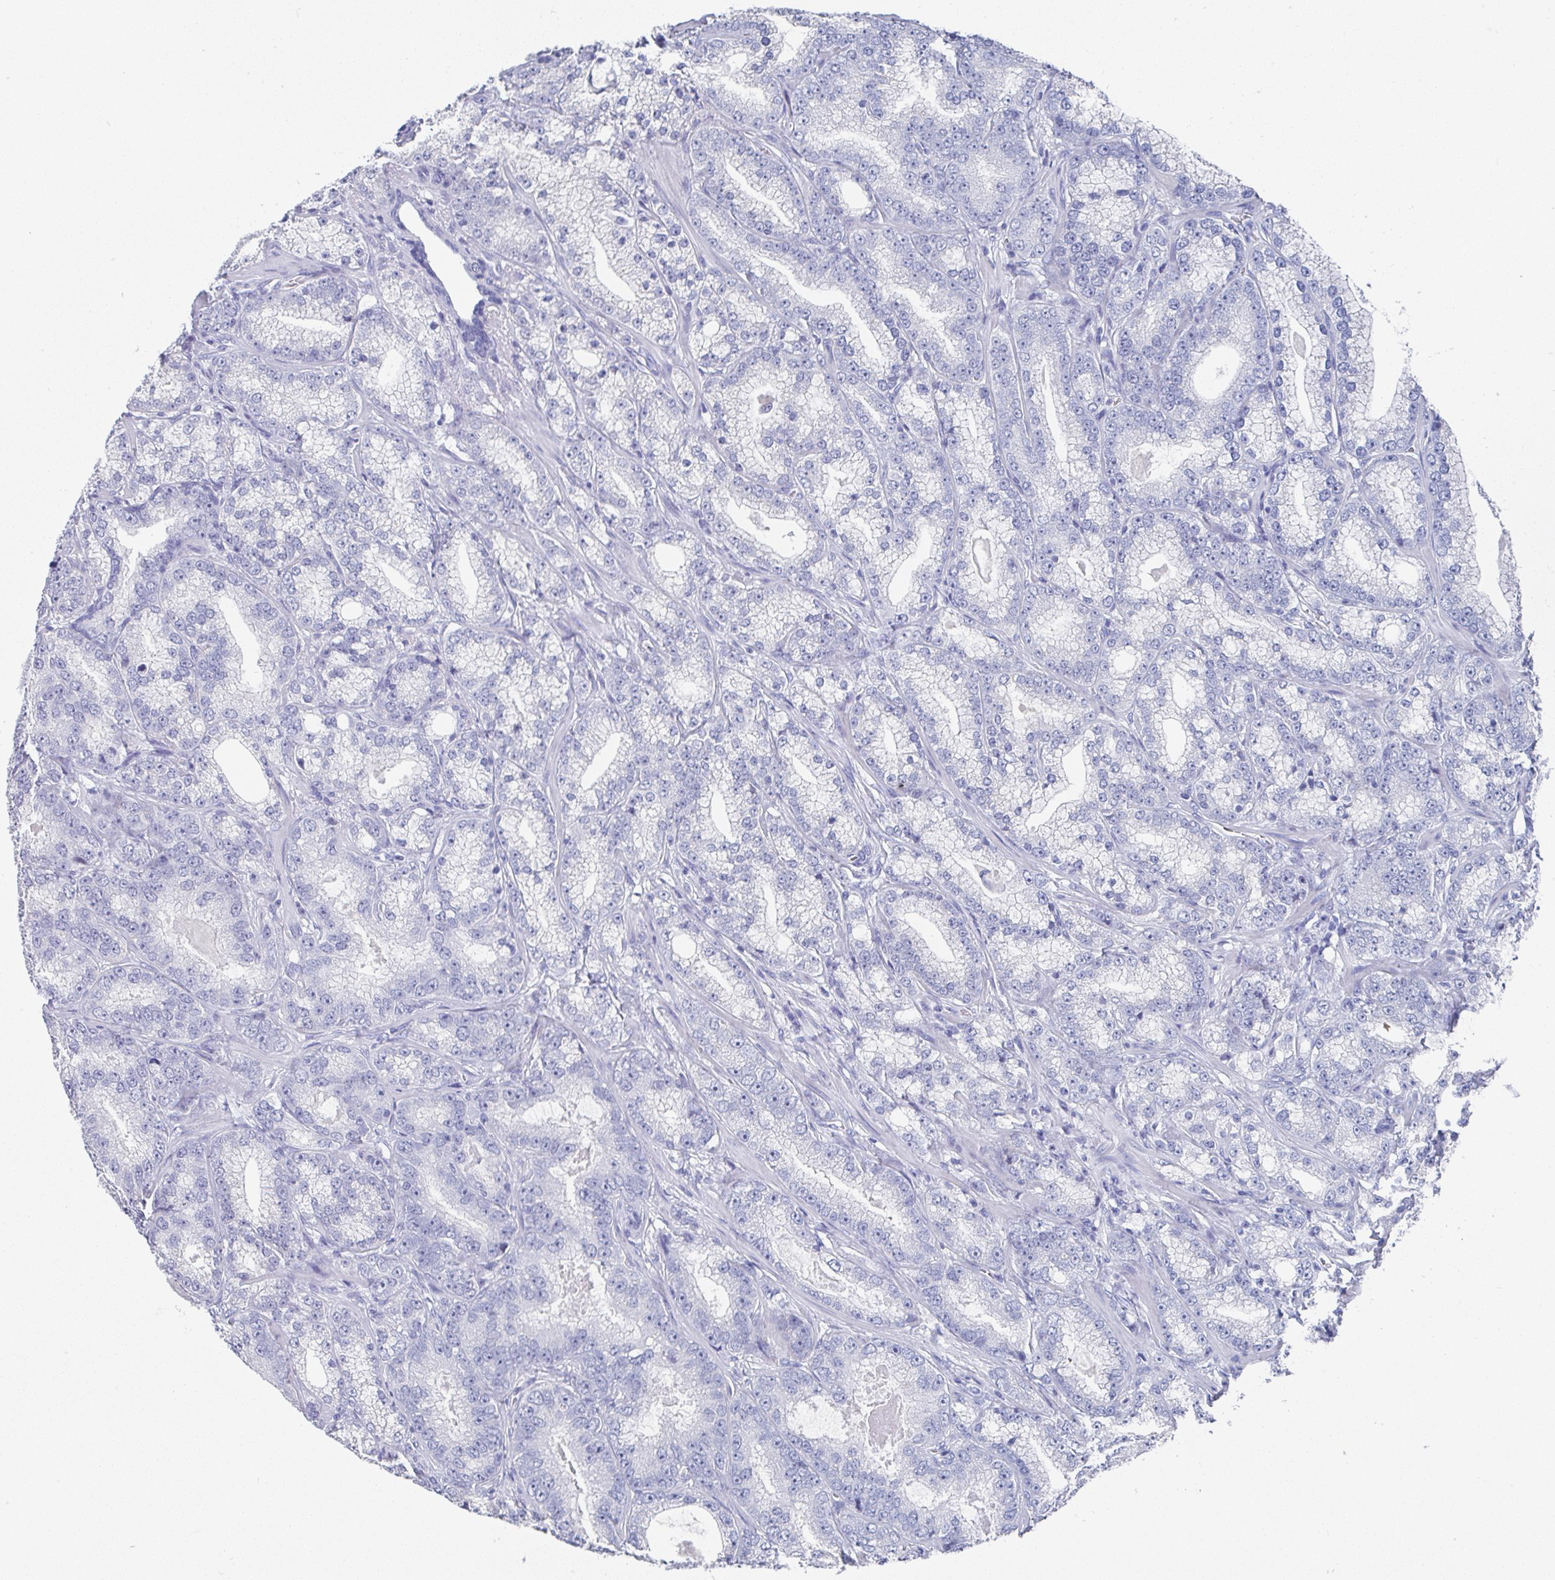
{"staining": {"intensity": "moderate", "quantity": "<25%", "location": "cytoplasmic/membranous"}, "tissue": "prostate cancer", "cell_type": "Tumor cells", "image_type": "cancer", "snomed": [{"axis": "morphology", "description": "Adenocarcinoma, High grade"}, {"axis": "topography", "description": "Prostate"}], "caption": "Brown immunohistochemical staining in human high-grade adenocarcinoma (prostate) exhibits moderate cytoplasmic/membranous staining in about <25% of tumor cells. (DAB IHC, brown staining for protein, blue staining for nuclei).", "gene": "TNFRSF8", "patient": {"sex": "male", "age": 65}}